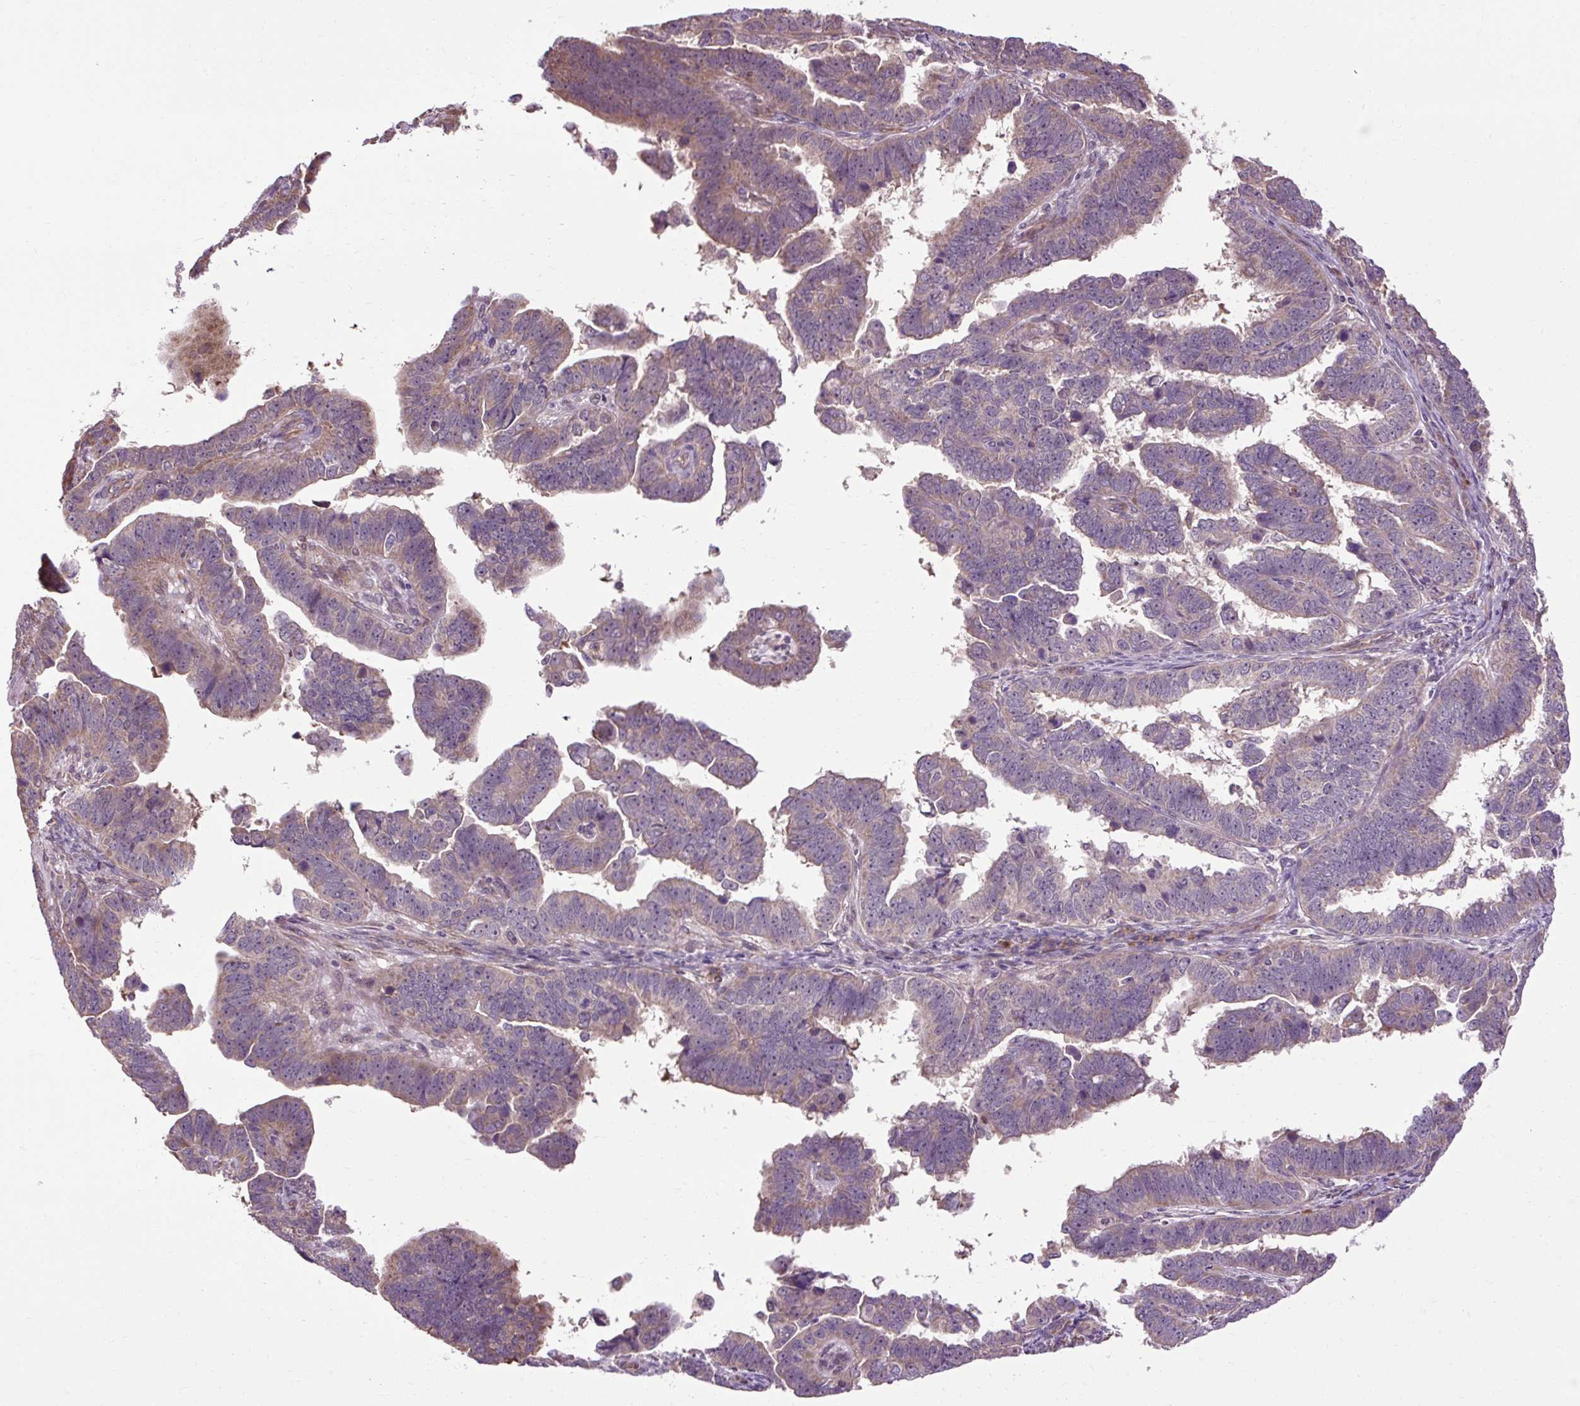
{"staining": {"intensity": "moderate", "quantity": "25%-75%", "location": "cytoplasmic/membranous"}, "tissue": "endometrial cancer", "cell_type": "Tumor cells", "image_type": "cancer", "snomed": [{"axis": "morphology", "description": "Adenocarcinoma, NOS"}, {"axis": "topography", "description": "Endometrium"}], "caption": "IHC image of adenocarcinoma (endometrial) stained for a protein (brown), which reveals medium levels of moderate cytoplasmic/membranous positivity in about 25%-75% of tumor cells.", "gene": "FLRT1", "patient": {"sex": "female", "age": 75}}